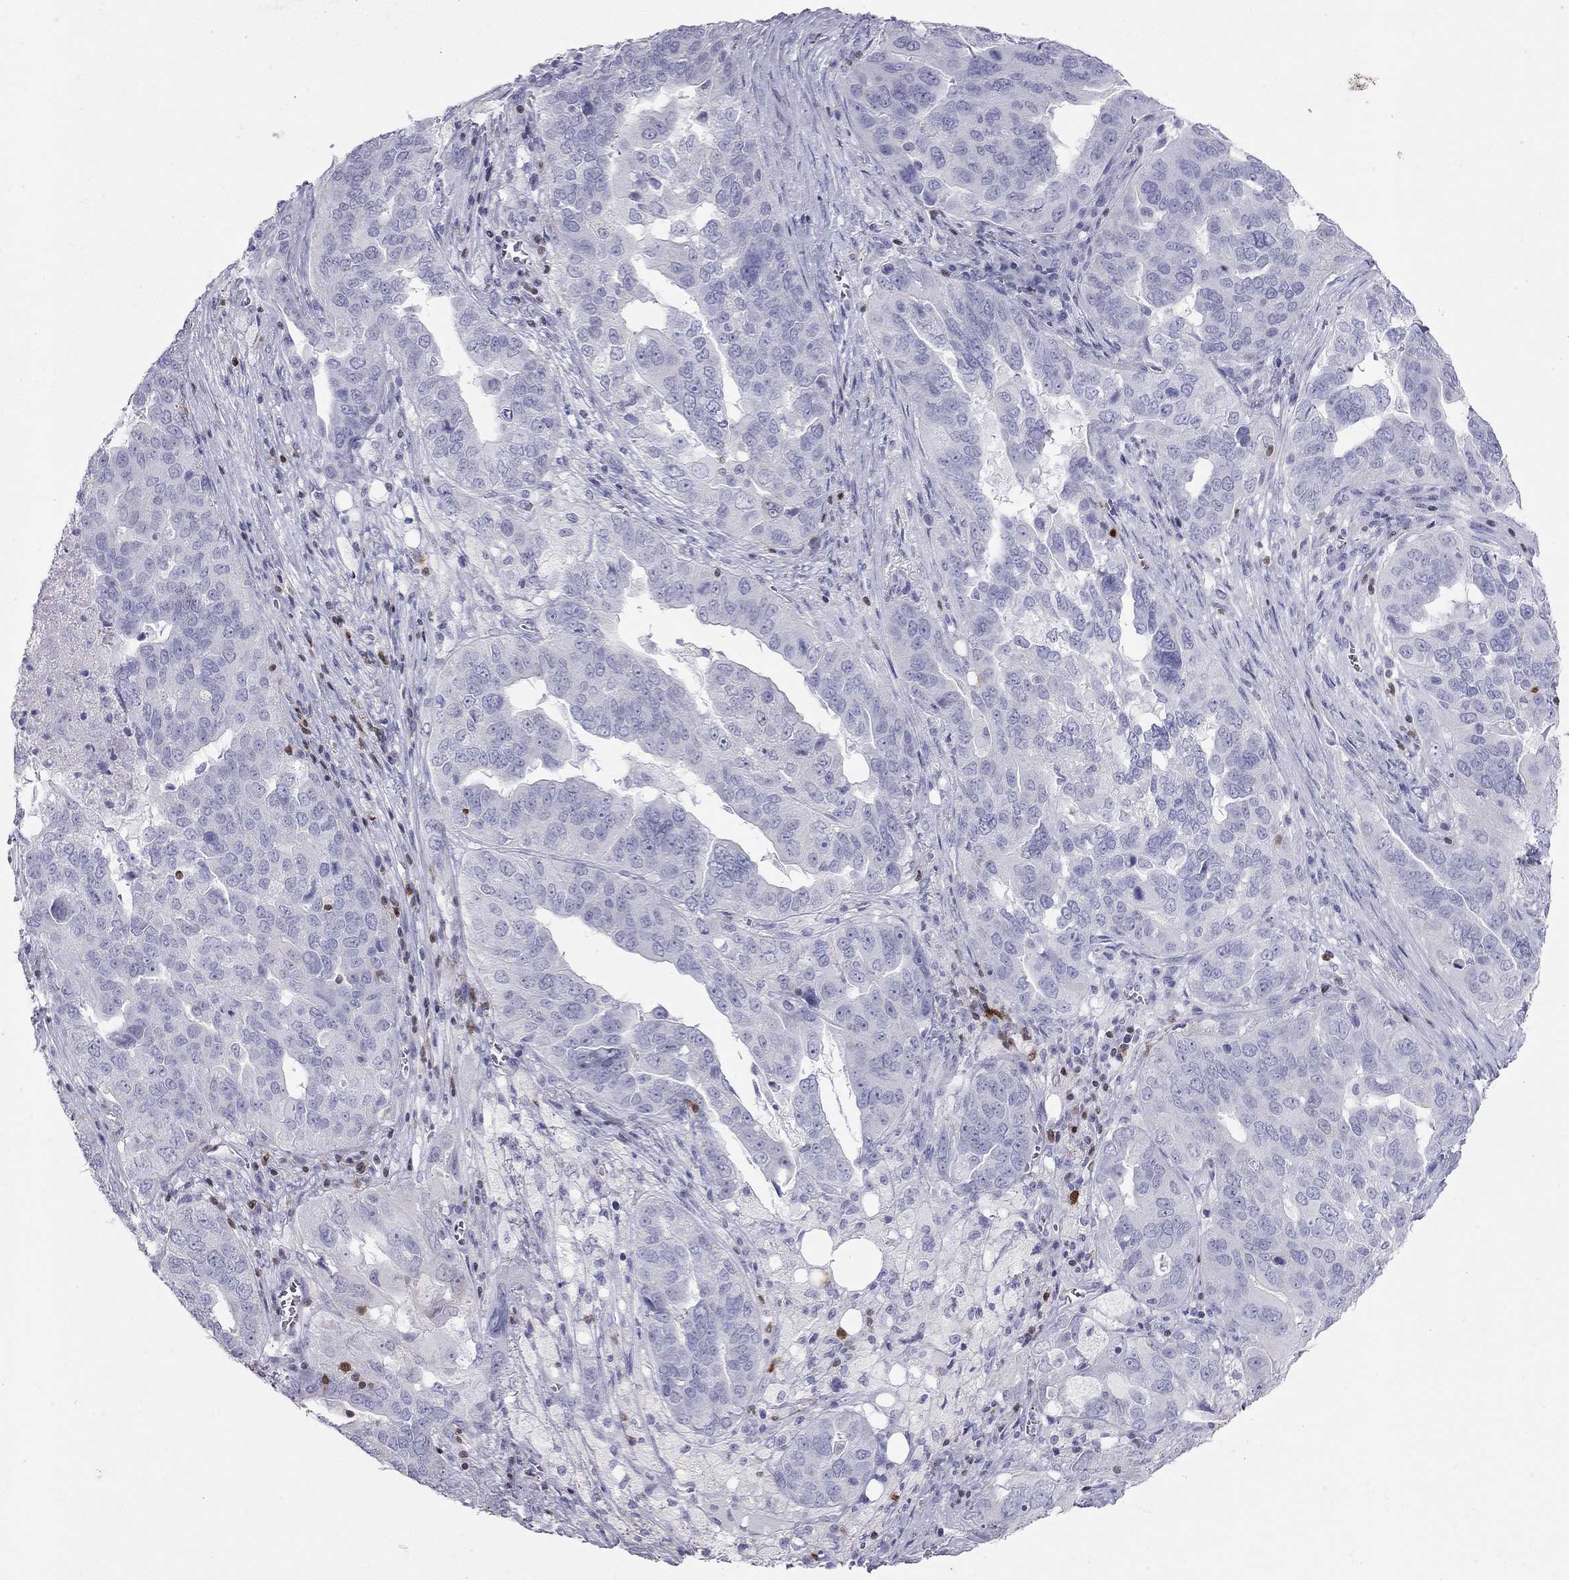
{"staining": {"intensity": "negative", "quantity": "none", "location": "none"}, "tissue": "ovarian cancer", "cell_type": "Tumor cells", "image_type": "cancer", "snomed": [{"axis": "morphology", "description": "Carcinoma, endometroid"}, {"axis": "topography", "description": "Soft tissue"}, {"axis": "topography", "description": "Ovary"}], "caption": "High magnification brightfield microscopy of endometroid carcinoma (ovarian) stained with DAB (3,3'-diaminobenzidine) (brown) and counterstained with hematoxylin (blue): tumor cells show no significant positivity. (Brightfield microscopy of DAB (3,3'-diaminobenzidine) IHC at high magnification).", "gene": "SH2D2A", "patient": {"sex": "female", "age": 52}}